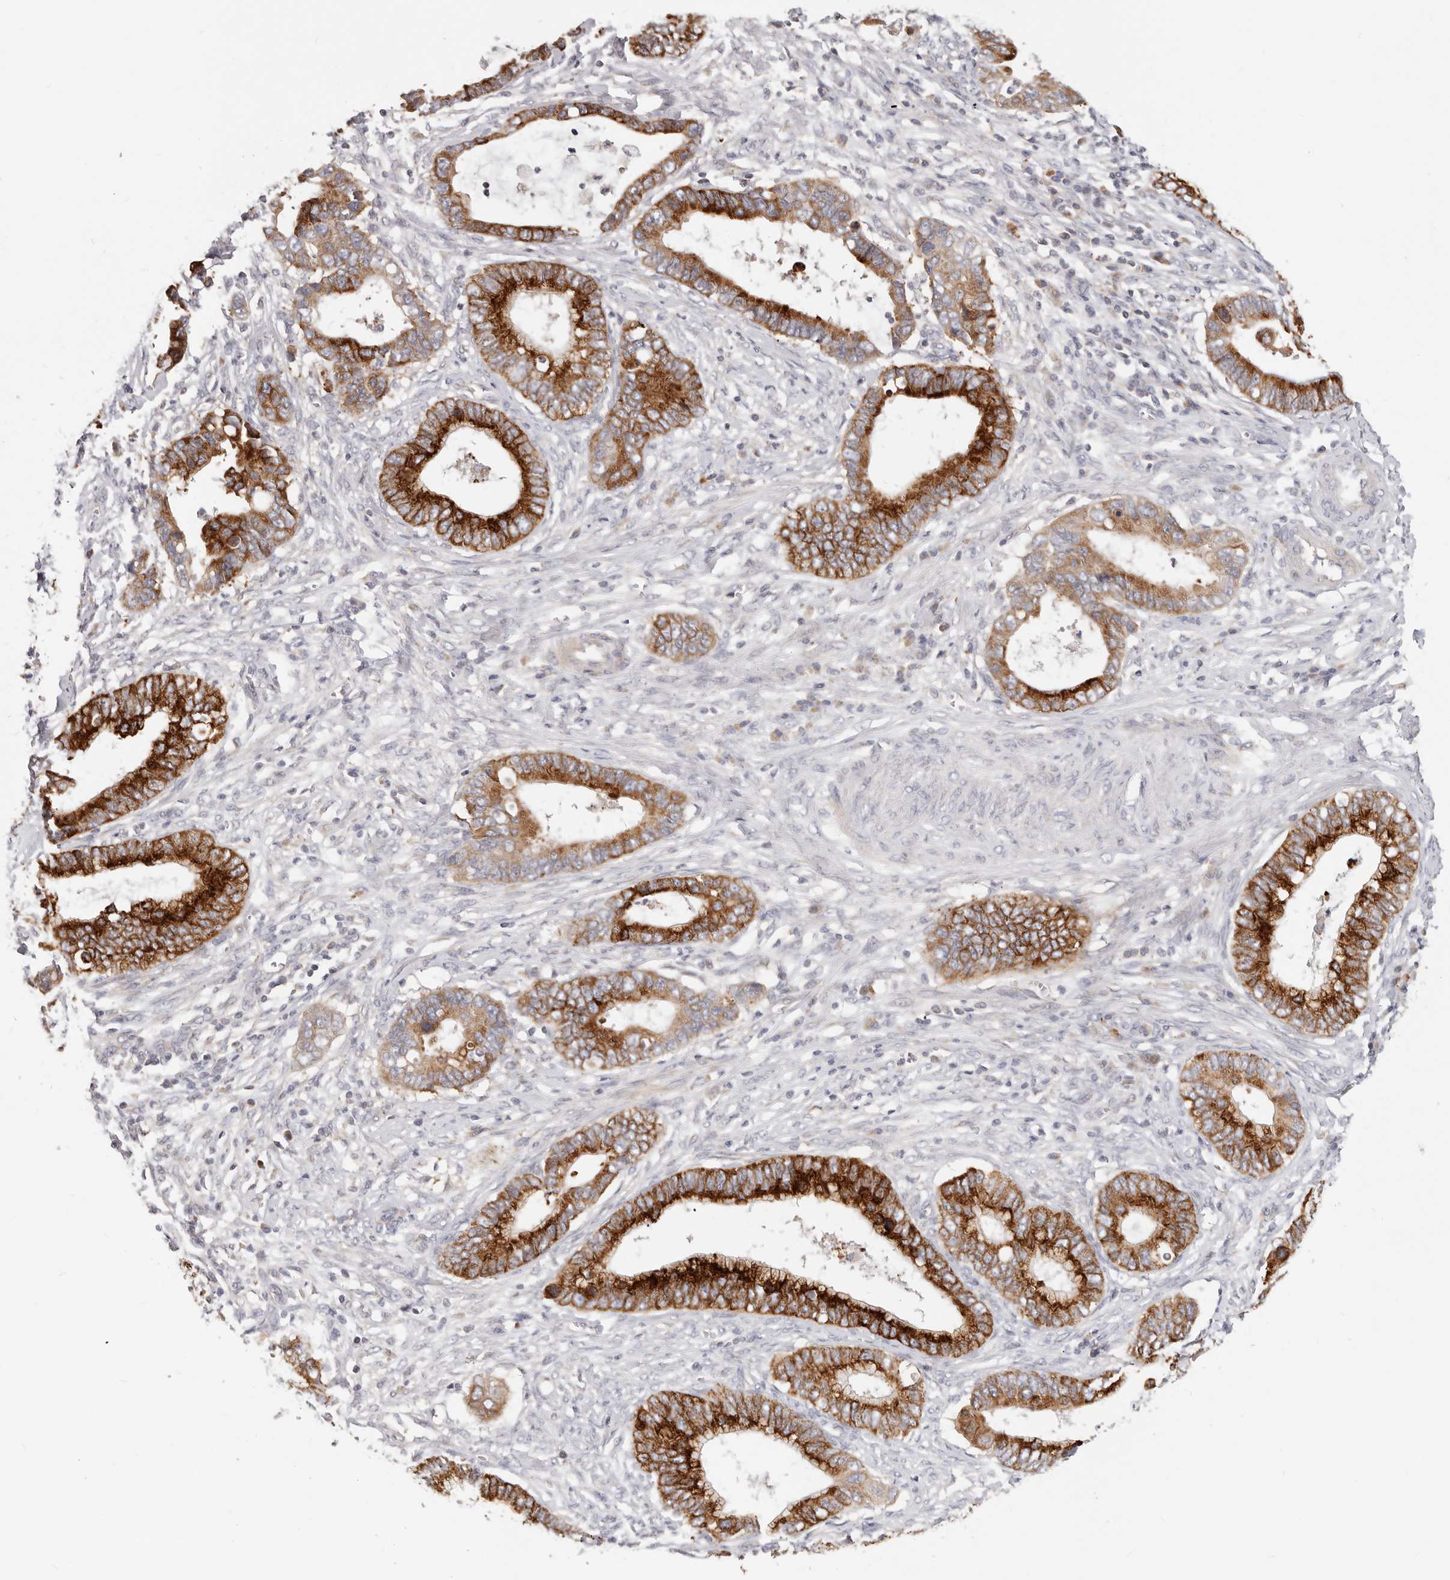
{"staining": {"intensity": "strong", "quantity": ">75%", "location": "cytoplasmic/membranous"}, "tissue": "cervical cancer", "cell_type": "Tumor cells", "image_type": "cancer", "snomed": [{"axis": "morphology", "description": "Adenocarcinoma, NOS"}, {"axis": "topography", "description": "Cervix"}], "caption": "Immunohistochemistry (IHC) histopathology image of human cervical cancer stained for a protein (brown), which shows high levels of strong cytoplasmic/membranous expression in about >75% of tumor cells.", "gene": "TFB2M", "patient": {"sex": "female", "age": 44}}